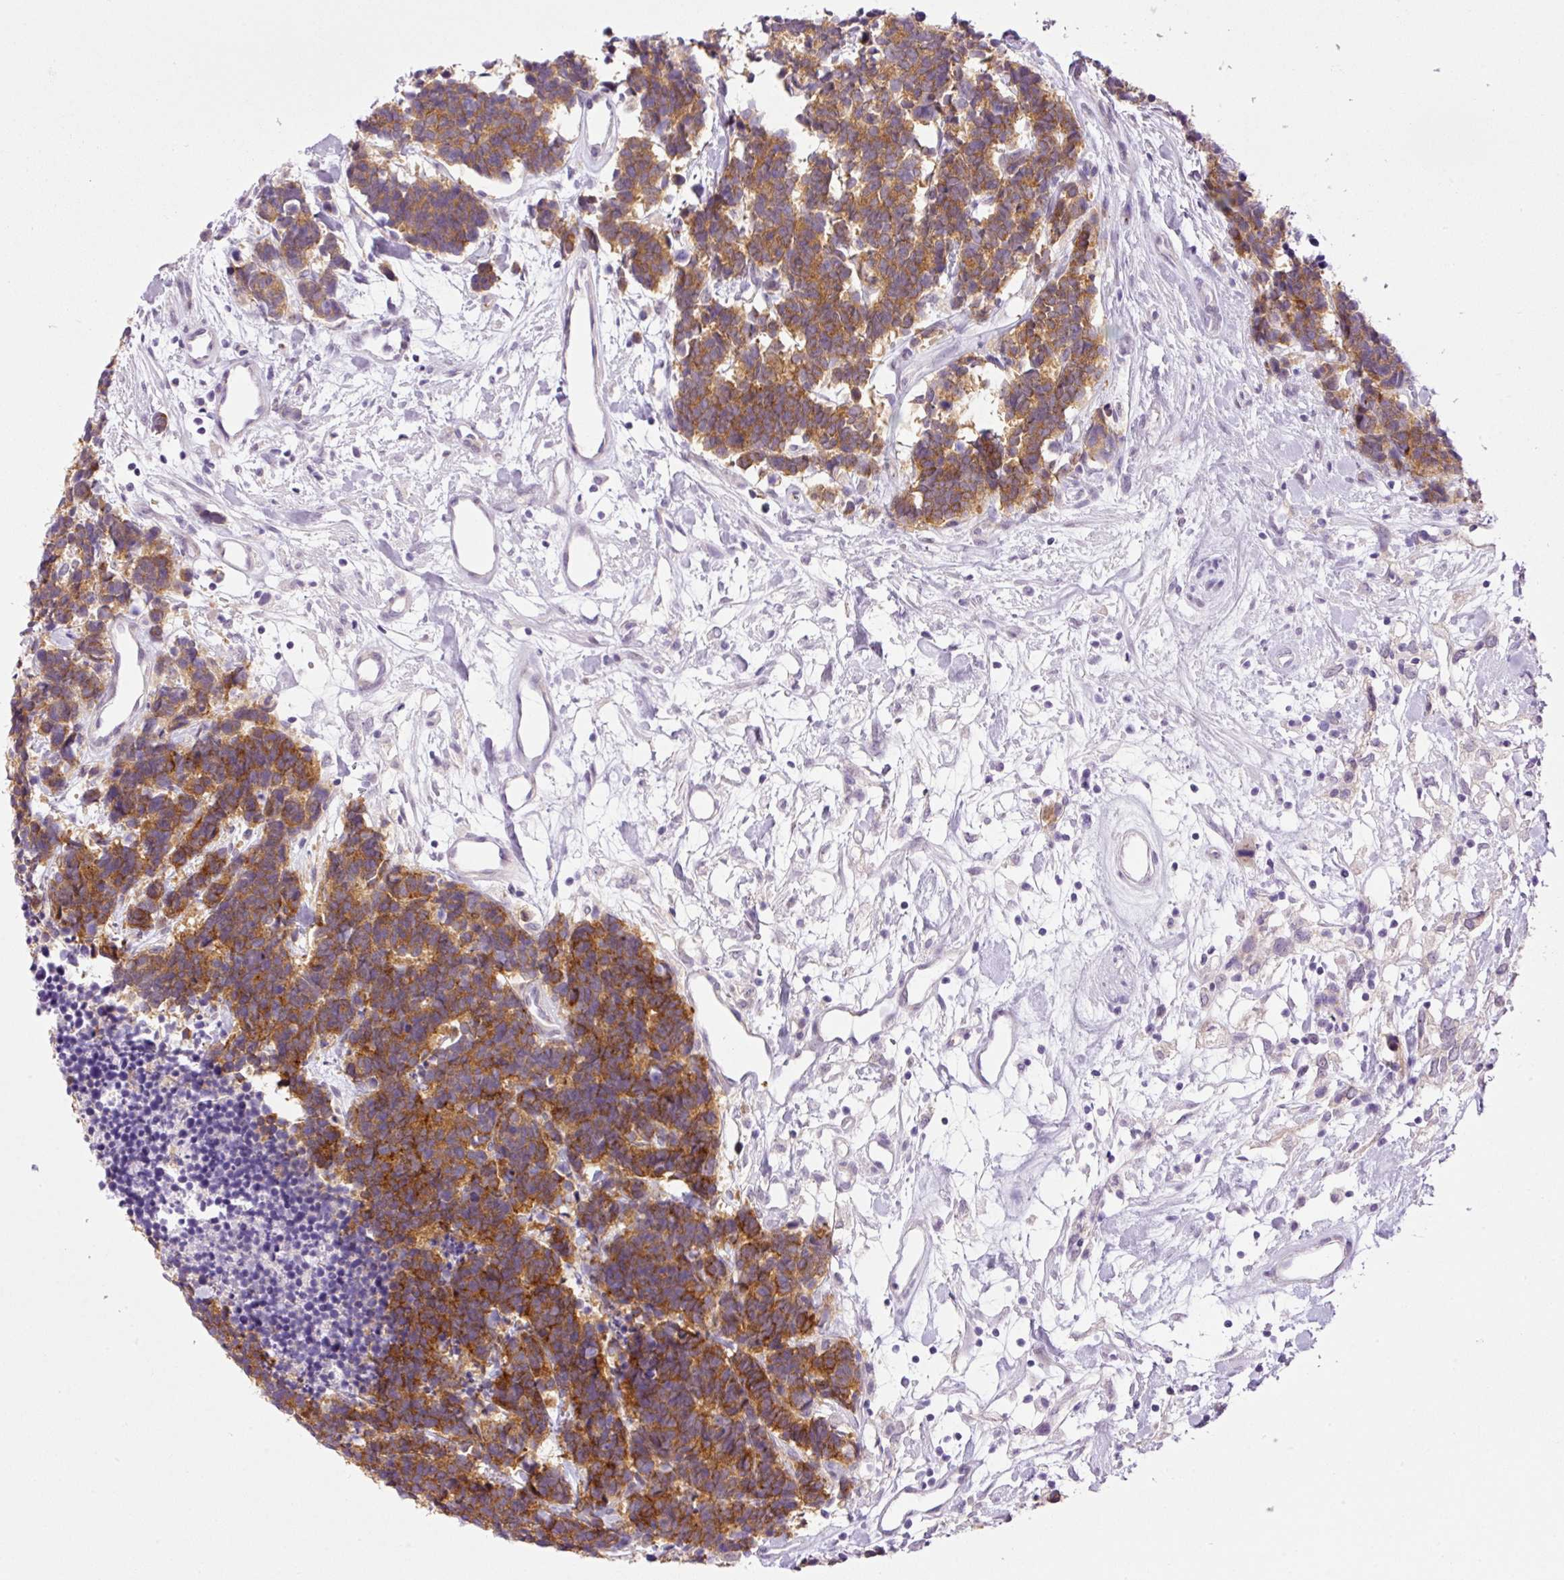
{"staining": {"intensity": "moderate", "quantity": ">75%", "location": "cytoplasmic/membranous"}, "tissue": "carcinoid", "cell_type": "Tumor cells", "image_type": "cancer", "snomed": [{"axis": "morphology", "description": "Carcinoma, NOS"}, {"axis": "morphology", "description": "Carcinoid, malignant, NOS"}, {"axis": "topography", "description": "Urinary bladder"}], "caption": "DAB immunohistochemical staining of malignant carcinoid displays moderate cytoplasmic/membranous protein positivity in about >75% of tumor cells.", "gene": "SRC", "patient": {"sex": "male", "age": 57}}